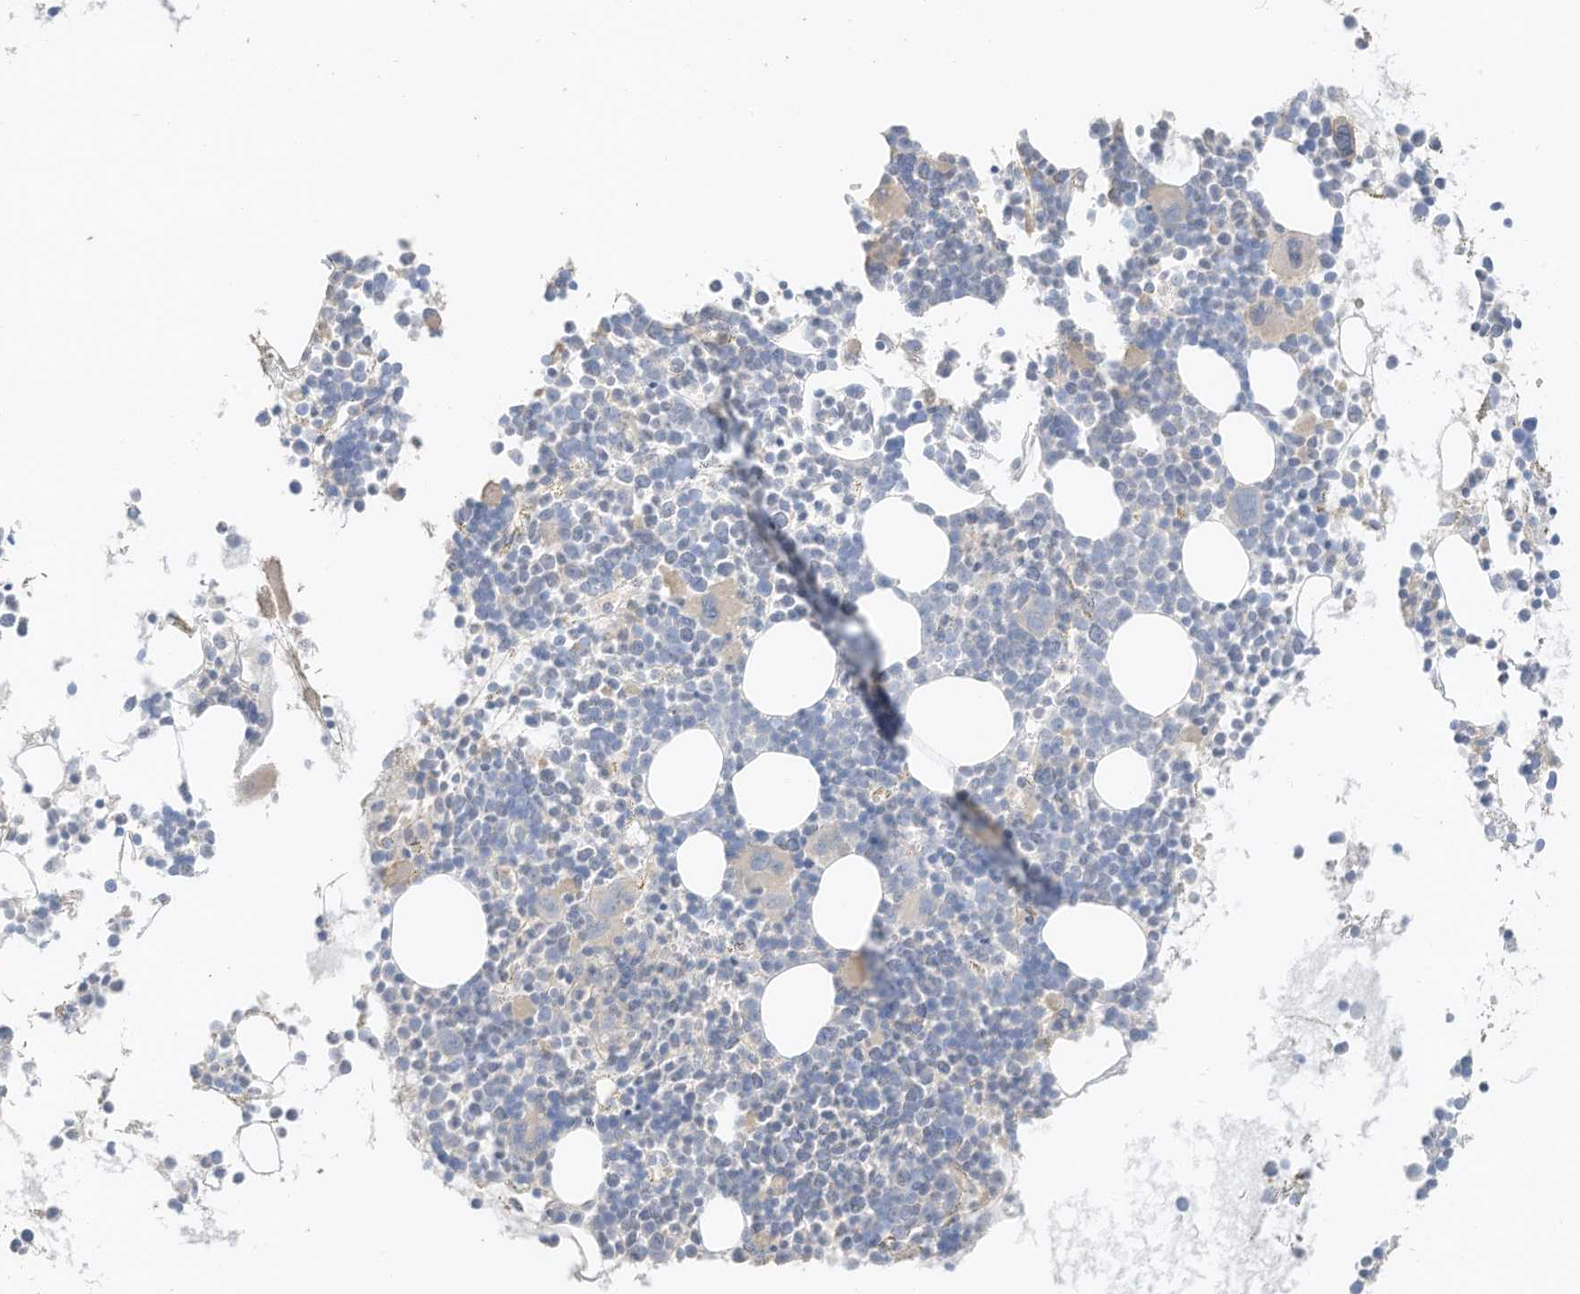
{"staining": {"intensity": "weak", "quantity": "<25%", "location": "cytoplasmic/membranous"}, "tissue": "bone marrow", "cell_type": "Hematopoietic cells", "image_type": "normal", "snomed": [{"axis": "morphology", "description": "Normal tissue, NOS"}, {"axis": "topography", "description": "Bone marrow"}], "caption": "This is a micrograph of immunohistochemistry staining of normal bone marrow, which shows no staining in hematopoietic cells.", "gene": "ZBTB41", "patient": {"sex": "female", "age": 62}}